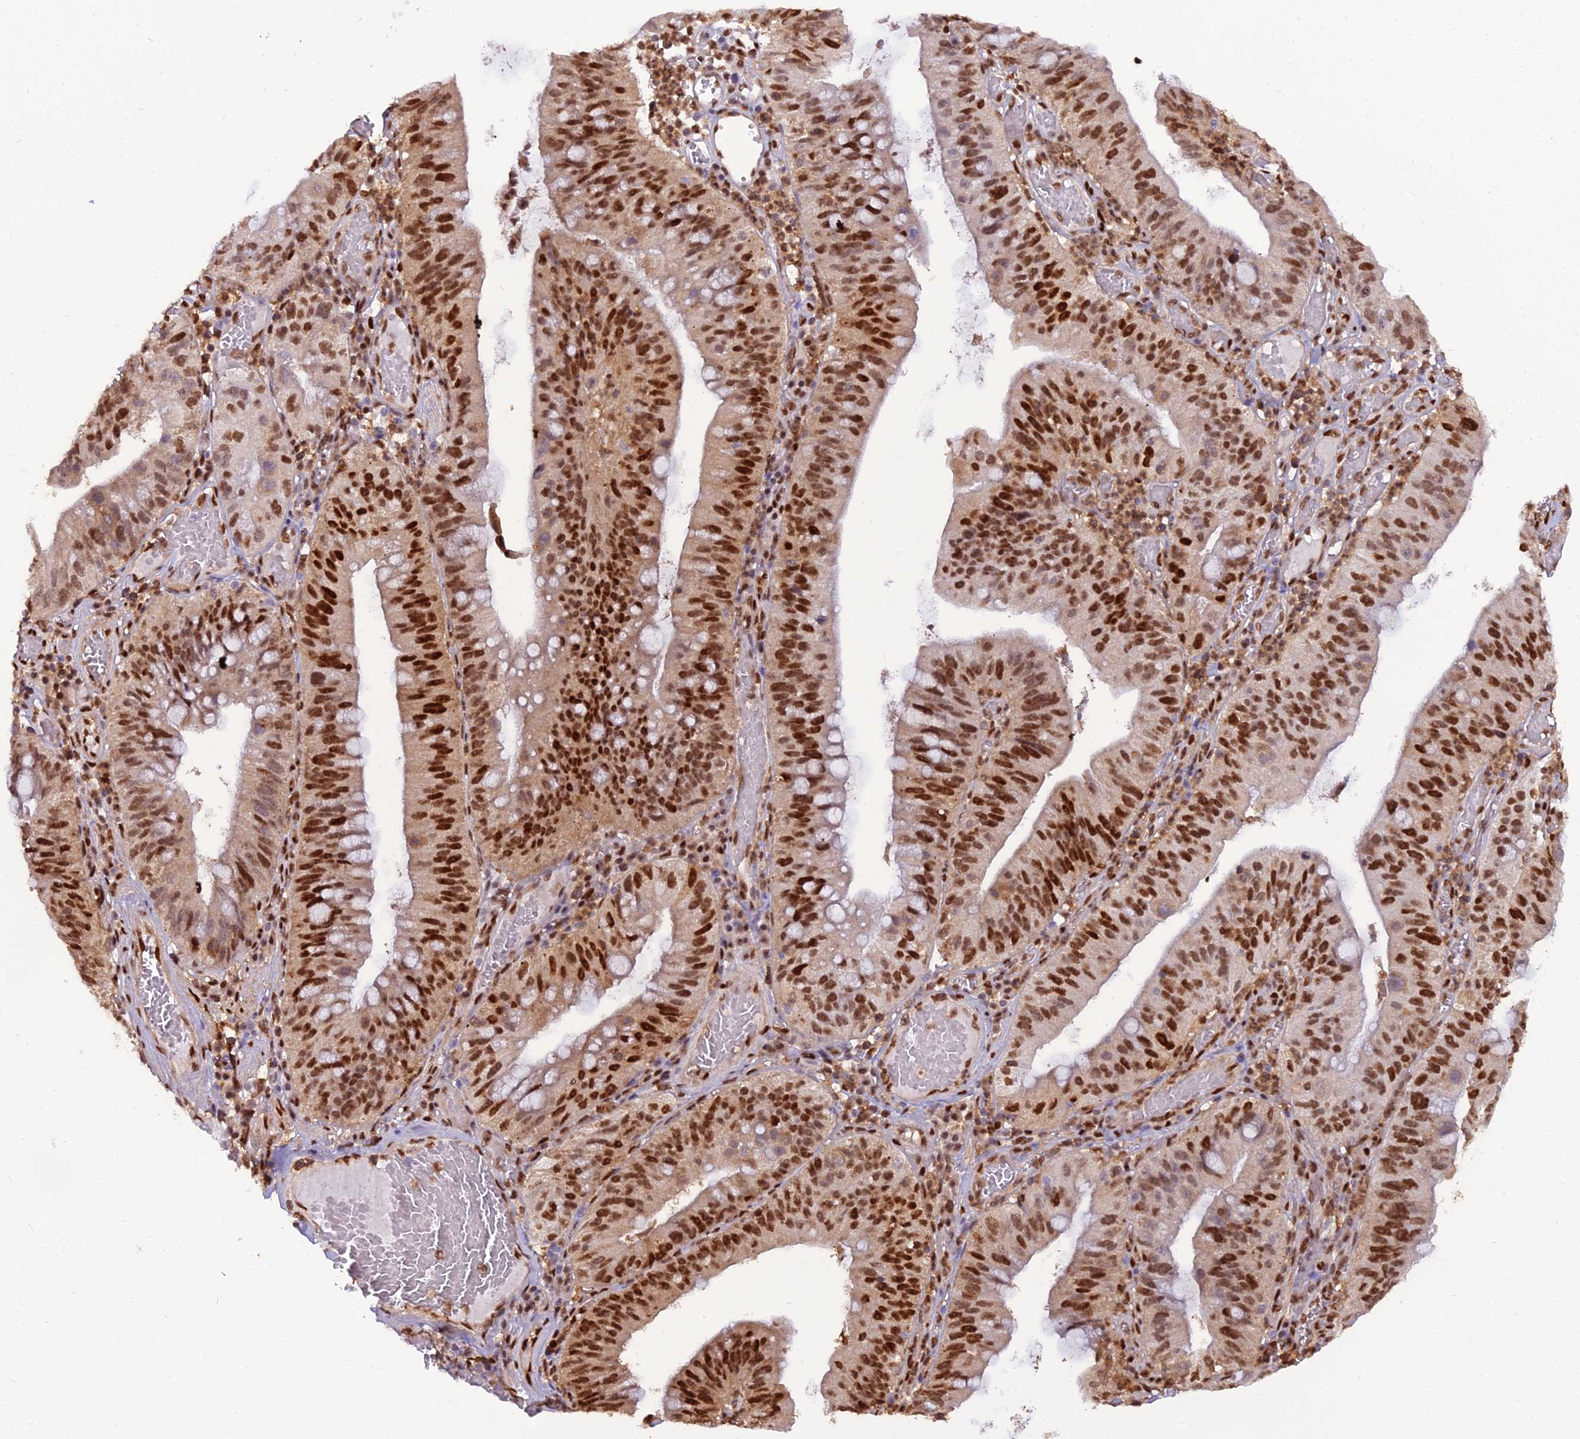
{"staining": {"intensity": "strong", "quantity": ">75%", "location": "nuclear"}, "tissue": "stomach cancer", "cell_type": "Tumor cells", "image_type": "cancer", "snomed": [{"axis": "morphology", "description": "Adenocarcinoma, NOS"}, {"axis": "topography", "description": "Stomach"}], "caption": "IHC of human stomach cancer reveals high levels of strong nuclear expression in approximately >75% of tumor cells. (Stains: DAB (3,3'-diaminobenzidine) in brown, nuclei in blue, Microscopy: brightfield microscopy at high magnification).", "gene": "NPEPL1", "patient": {"sex": "male", "age": 59}}